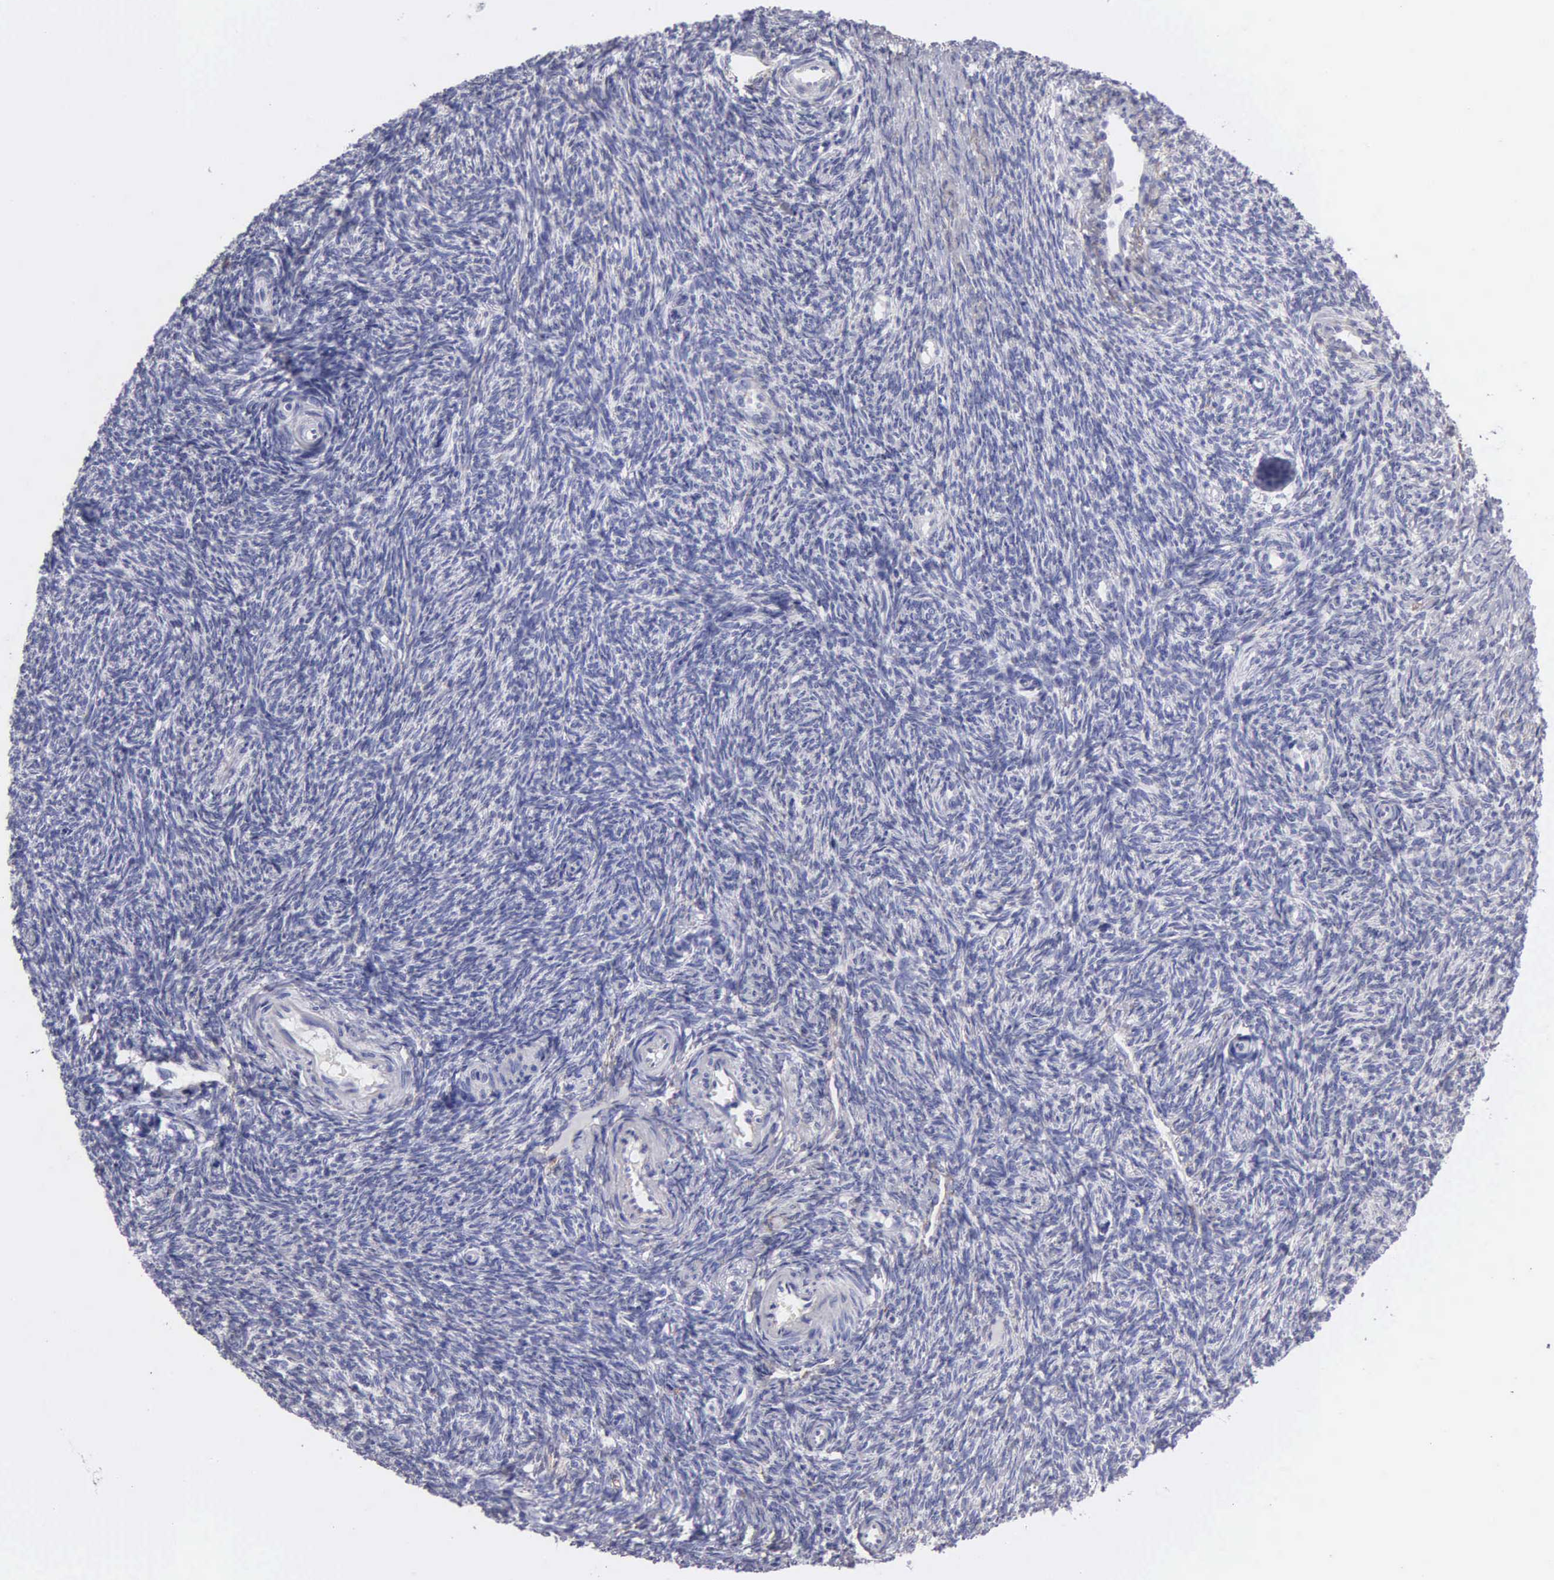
{"staining": {"intensity": "negative", "quantity": "none", "location": "none"}, "tissue": "ovary", "cell_type": "Ovarian stroma cells", "image_type": "normal", "snomed": [{"axis": "morphology", "description": "Normal tissue, NOS"}, {"axis": "topography", "description": "Ovary"}], "caption": "The photomicrograph exhibits no significant staining in ovarian stroma cells of ovary. (Brightfield microscopy of DAB (3,3'-diaminobenzidine) IHC at high magnification).", "gene": "FBLN5", "patient": {"sex": "female", "age": 32}}